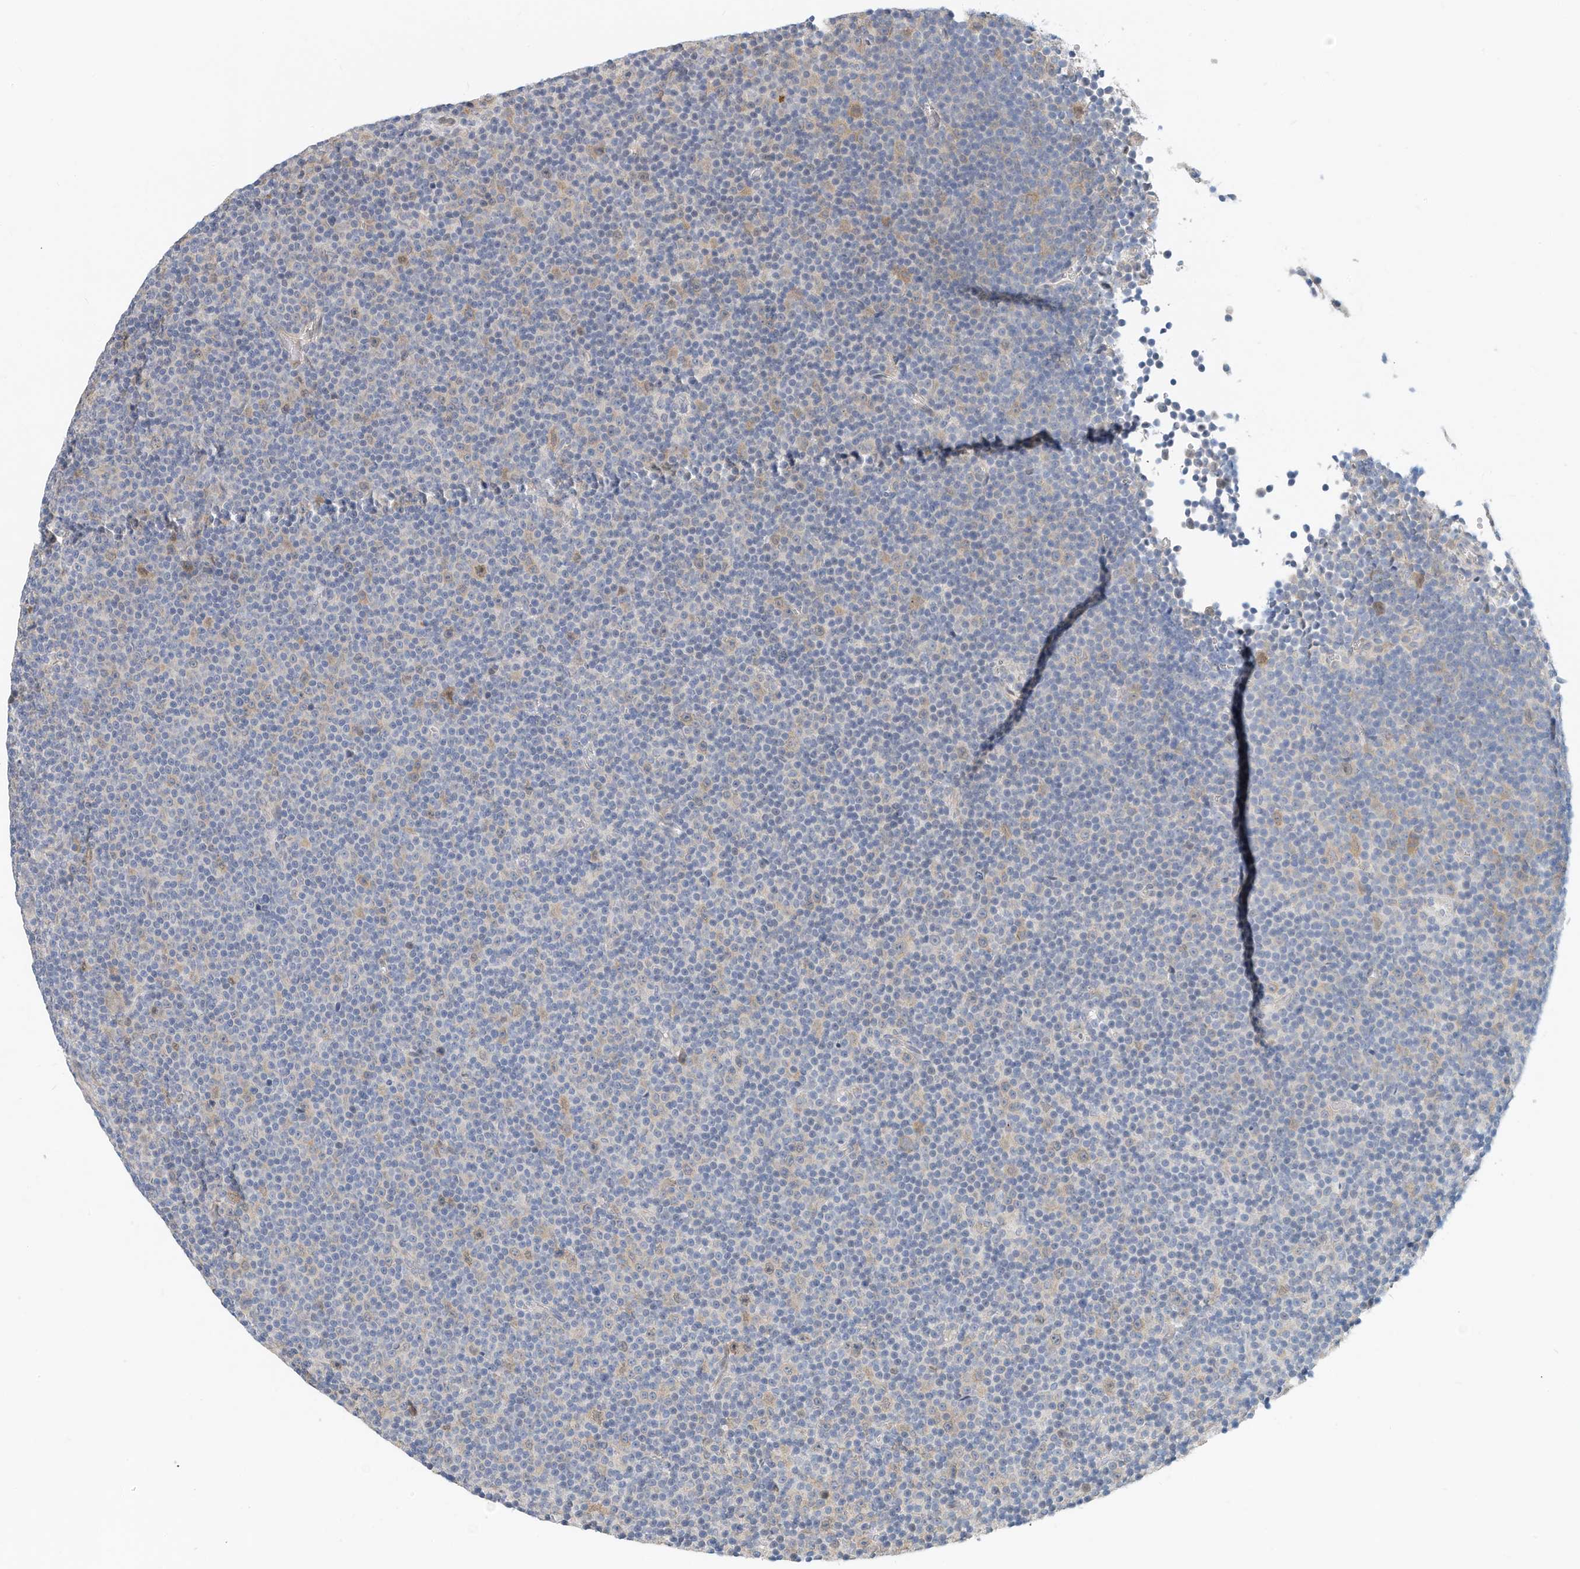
{"staining": {"intensity": "weak", "quantity": "<25%", "location": "cytoplasmic/membranous,nuclear"}, "tissue": "lymphoma", "cell_type": "Tumor cells", "image_type": "cancer", "snomed": [{"axis": "morphology", "description": "Malignant lymphoma, non-Hodgkin's type, Low grade"}, {"axis": "topography", "description": "Lymph node"}], "caption": "Protein analysis of low-grade malignant lymphoma, non-Hodgkin's type displays no significant staining in tumor cells. (DAB immunohistochemistry with hematoxylin counter stain).", "gene": "ARHGAP28", "patient": {"sex": "female", "age": 67}}